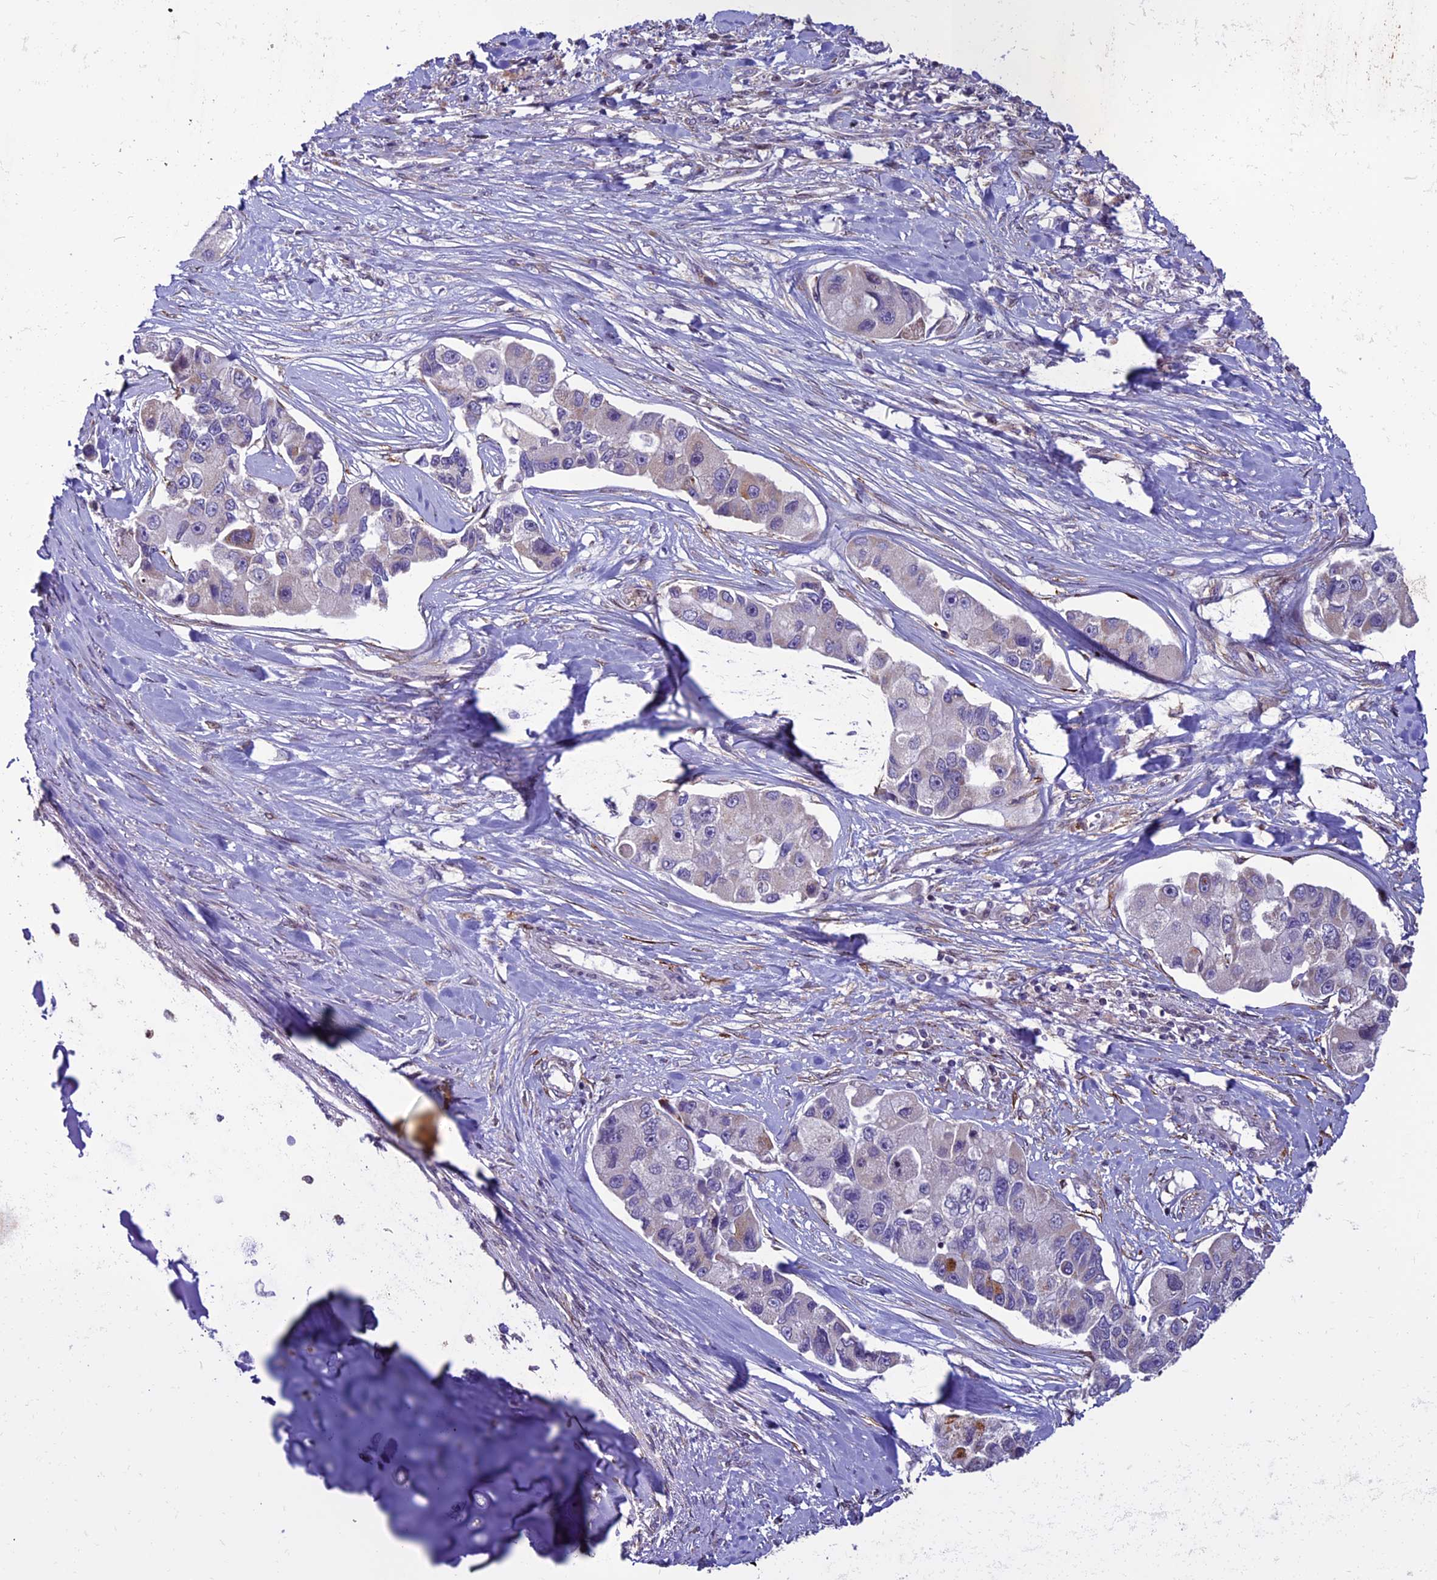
{"staining": {"intensity": "negative", "quantity": "none", "location": "none"}, "tissue": "lung cancer", "cell_type": "Tumor cells", "image_type": "cancer", "snomed": [{"axis": "morphology", "description": "Adenocarcinoma, NOS"}, {"axis": "topography", "description": "Lung"}], "caption": "A micrograph of human lung cancer is negative for staining in tumor cells. (DAB immunohistochemistry (IHC), high magnification).", "gene": "MIEF2", "patient": {"sex": "female", "age": 54}}